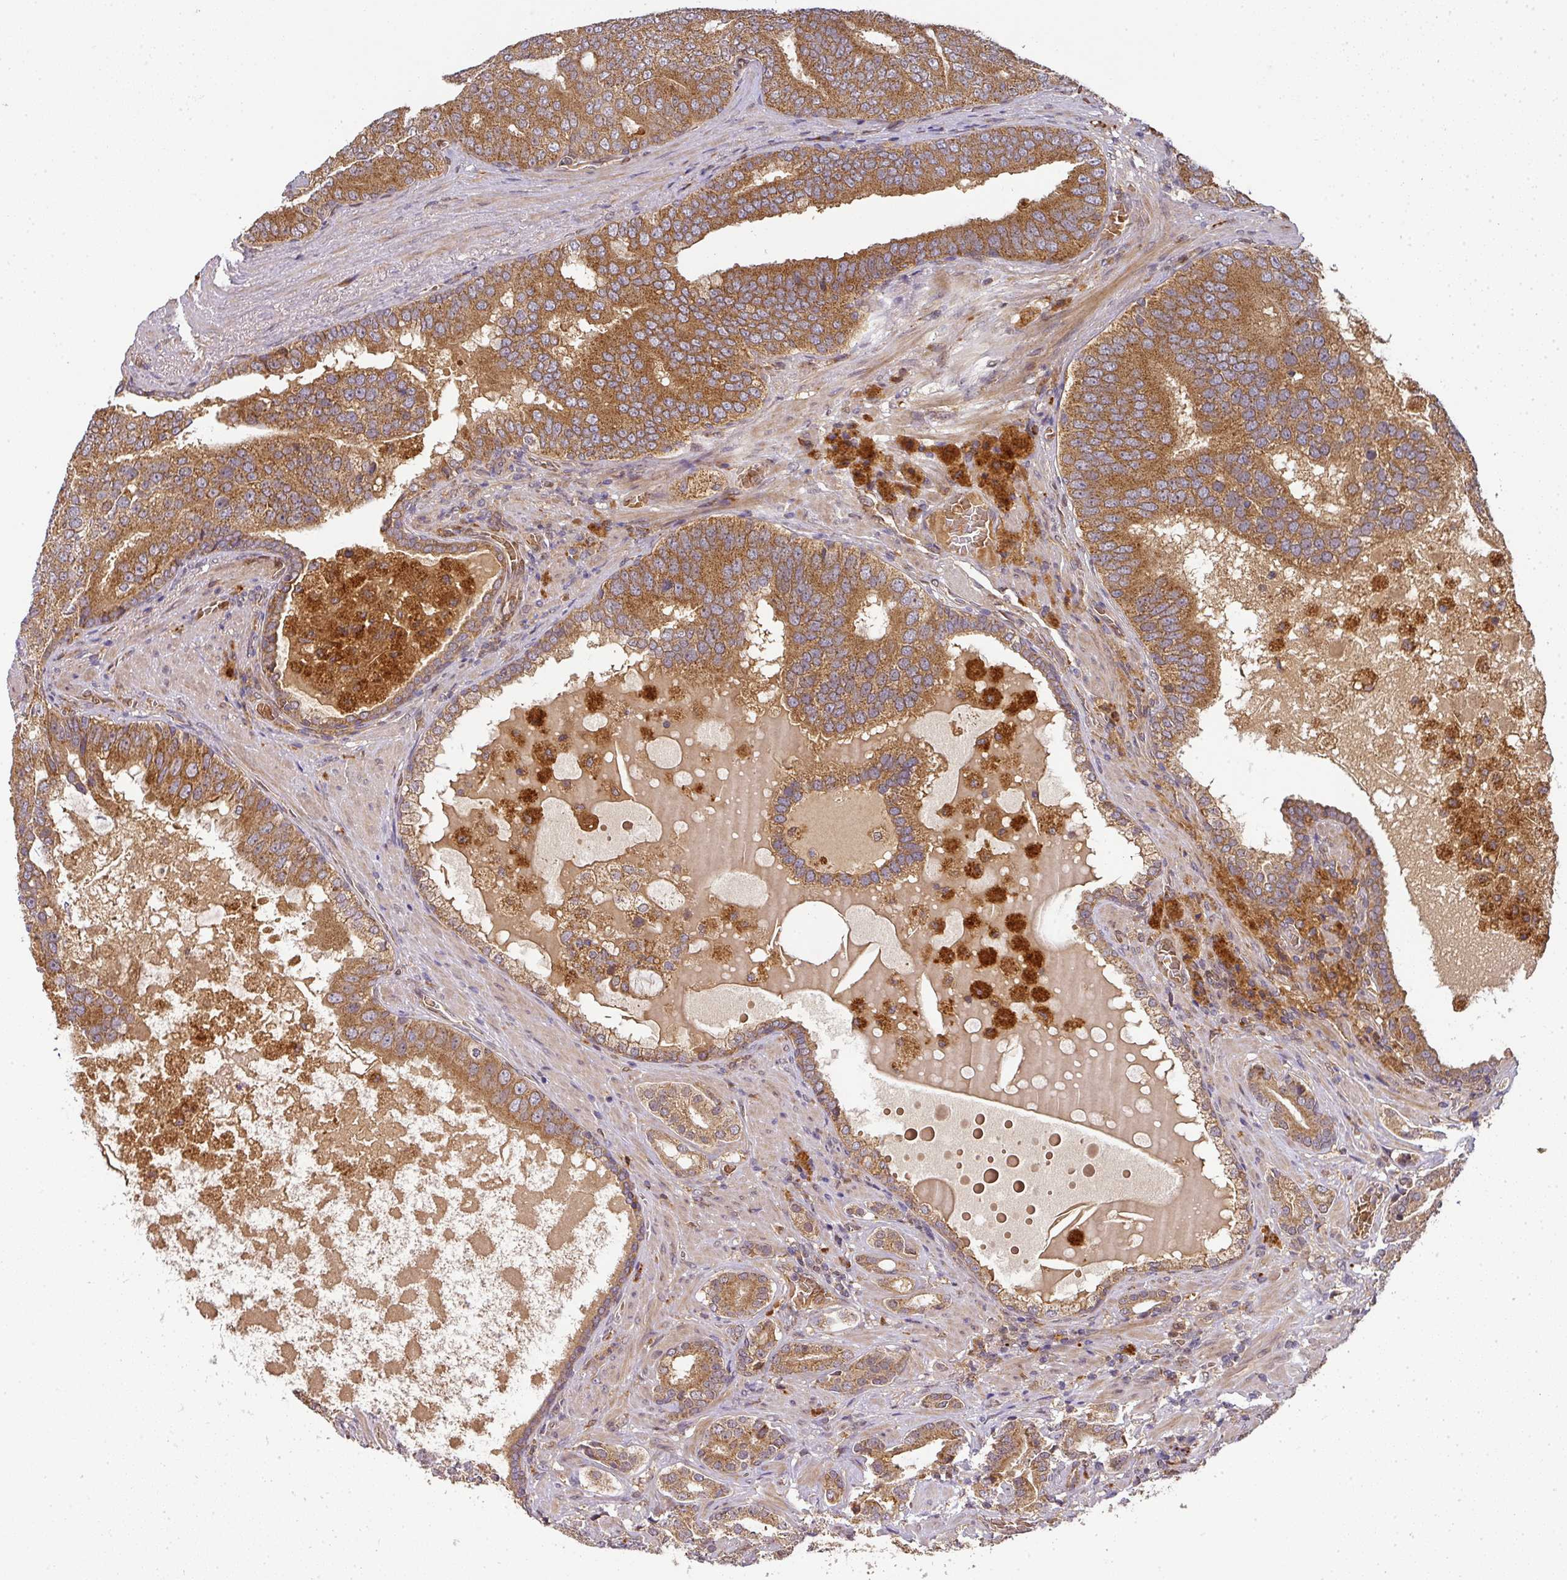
{"staining": {"intensity": "moderate", "quantity": ">75%", "location": "cytoplasmic/membranous"}, "tissue": "prostate cancer", "cell_type": "Tumor cells", "image_type": "cancer", "snomed": [{"axis": "morphology", "description": "Adenocarcinoma, High grade"}, {"axis": "topography", "description": "Prostate"}], "caption": "High-magnification brightfield microscopy of prostate cancer stained with DAB (brown) and counterstained with hematoxylin (blue). tumor cells exhibit moderate cytoplasmic/membranous positivity is appreciated in about>75% of cells.", "gene": "MALSU1", "patient": {"sex": "male", "age": 55}}